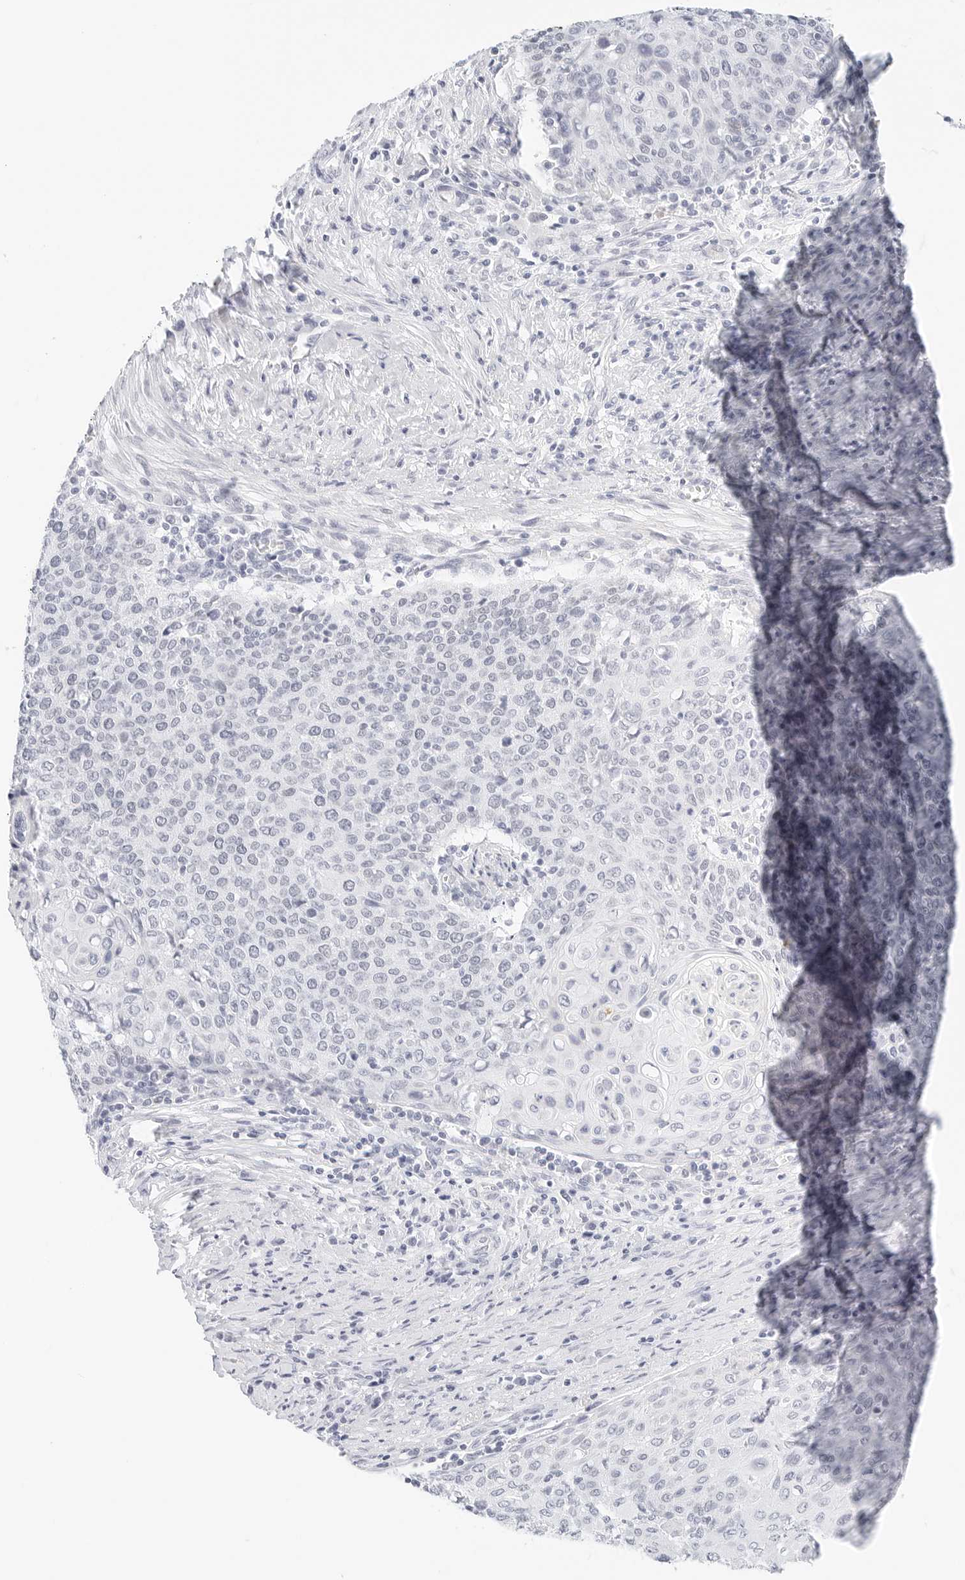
{"staining": {"intensity": "negative", "quantity": "none", "location": "none"}, "tissue": "cervical cancer", "cell_type": "Tumor cells", "image_type": "cancer", "snomed": [{"axis": "morphology", "description": "Squamous cell carcinoma, NOS"}, {"axis": "topography", "description": "Cervix"}], "caption": "DAB (3,3'-diaminobenzidine) immunohistochemical staining of human squamous cell carcinoma (cervical) shows no significant expression in tumor cells.", "gene": "CD22", "patient": {"sex": "female", "age": 39}}